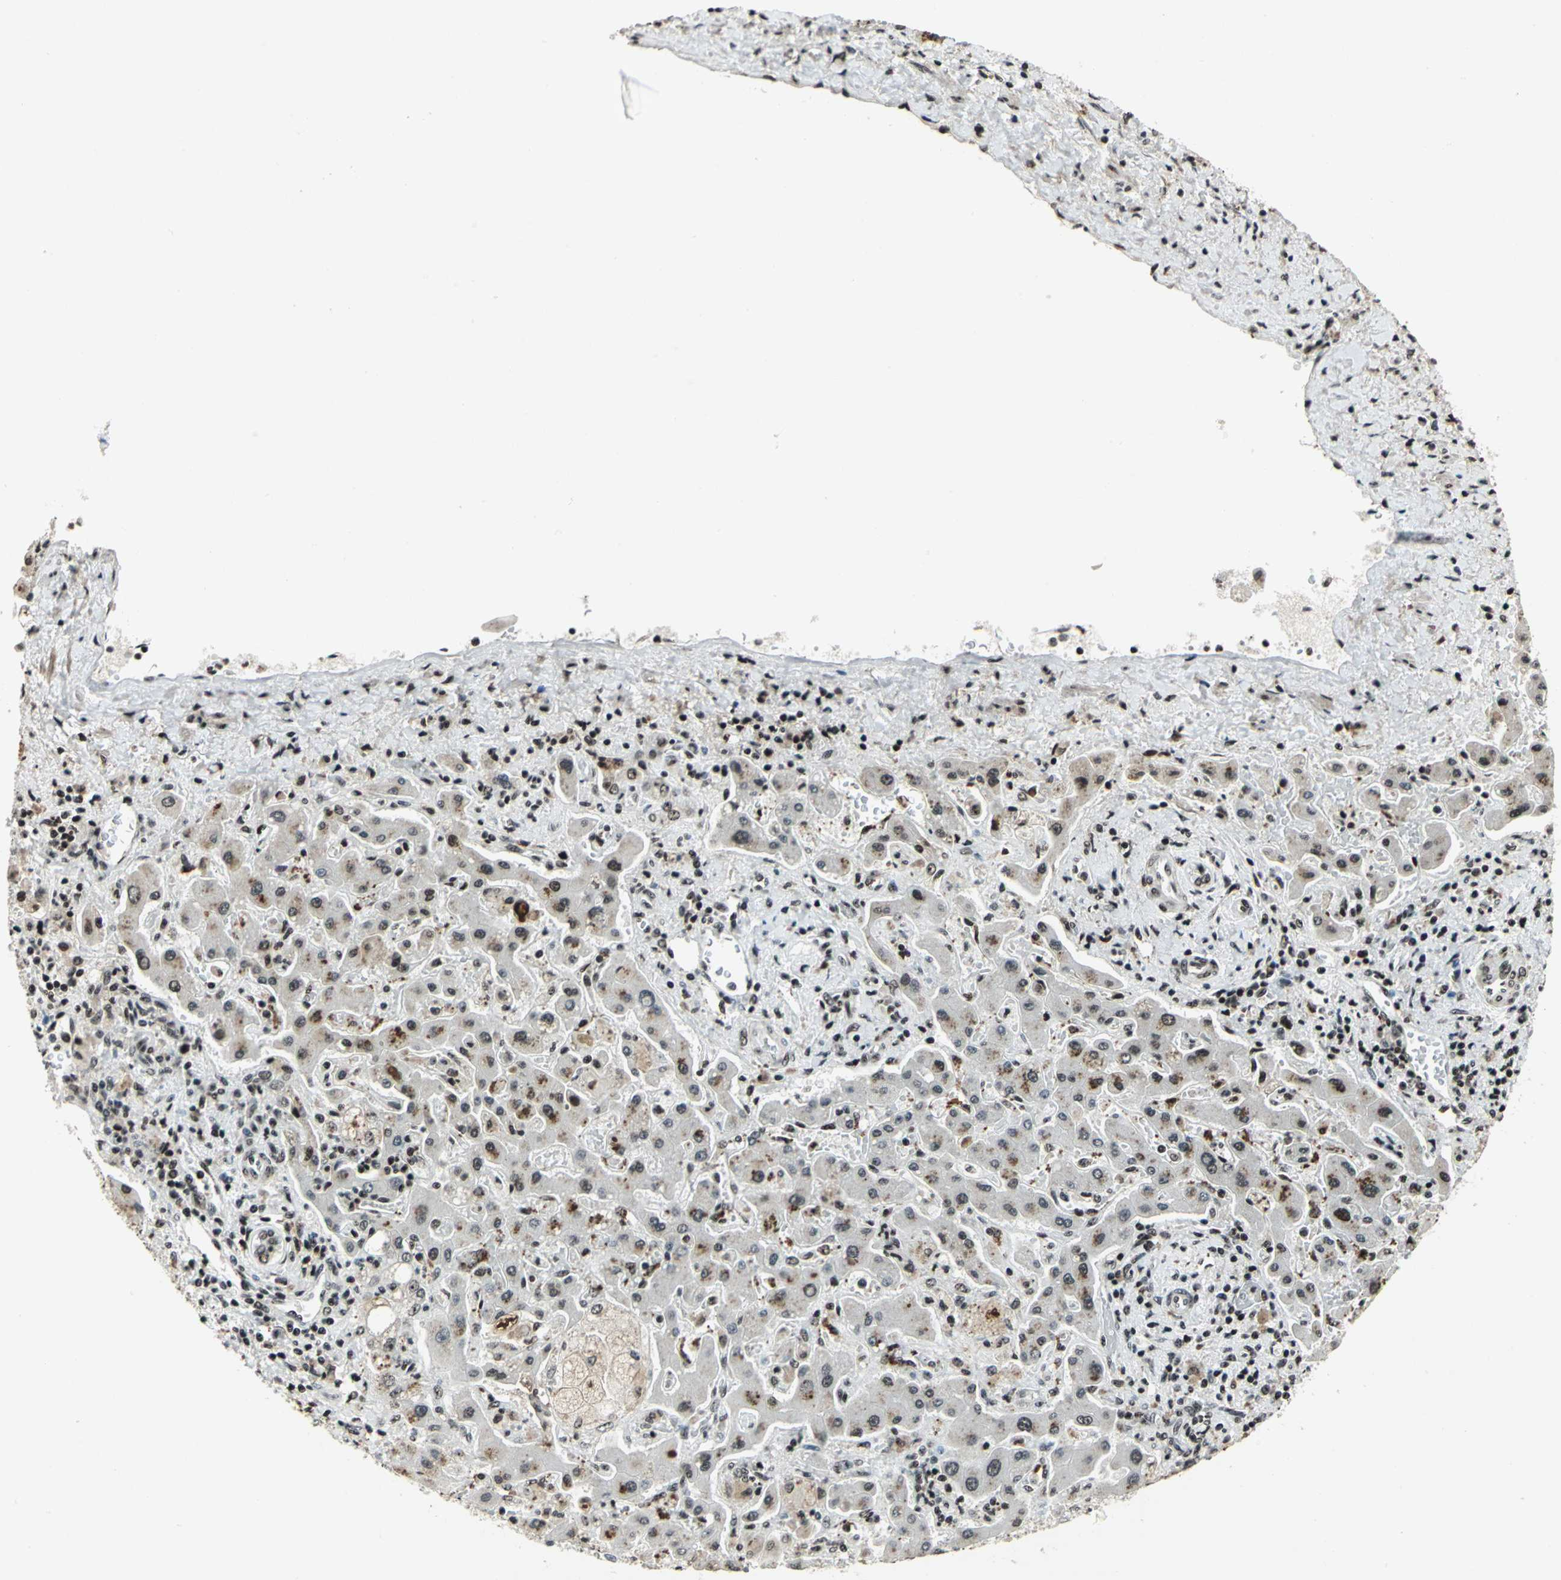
{"staining": {"intensity": "weak", "quantity": "<25%", "location": "cytoplasmic/membranous,nuclear"}, "tissue": "liver cancer", "cell_type": "Tumor cells", "image_type": "cancer", "snomed": [{"axis": "morphology", "description": "Cholangiocarcinoma"}, {"axis": "topography", "description": "Liver"}], "caption": "This image is of liver cancer (cholangiocarcinoma) stained with IHC to label a protein in brown with the nuclei are counter-stained blue. There is no positivity in tumor cells.", "gene": "UBTF", "patient": {"sex": "male", "age": 50}}